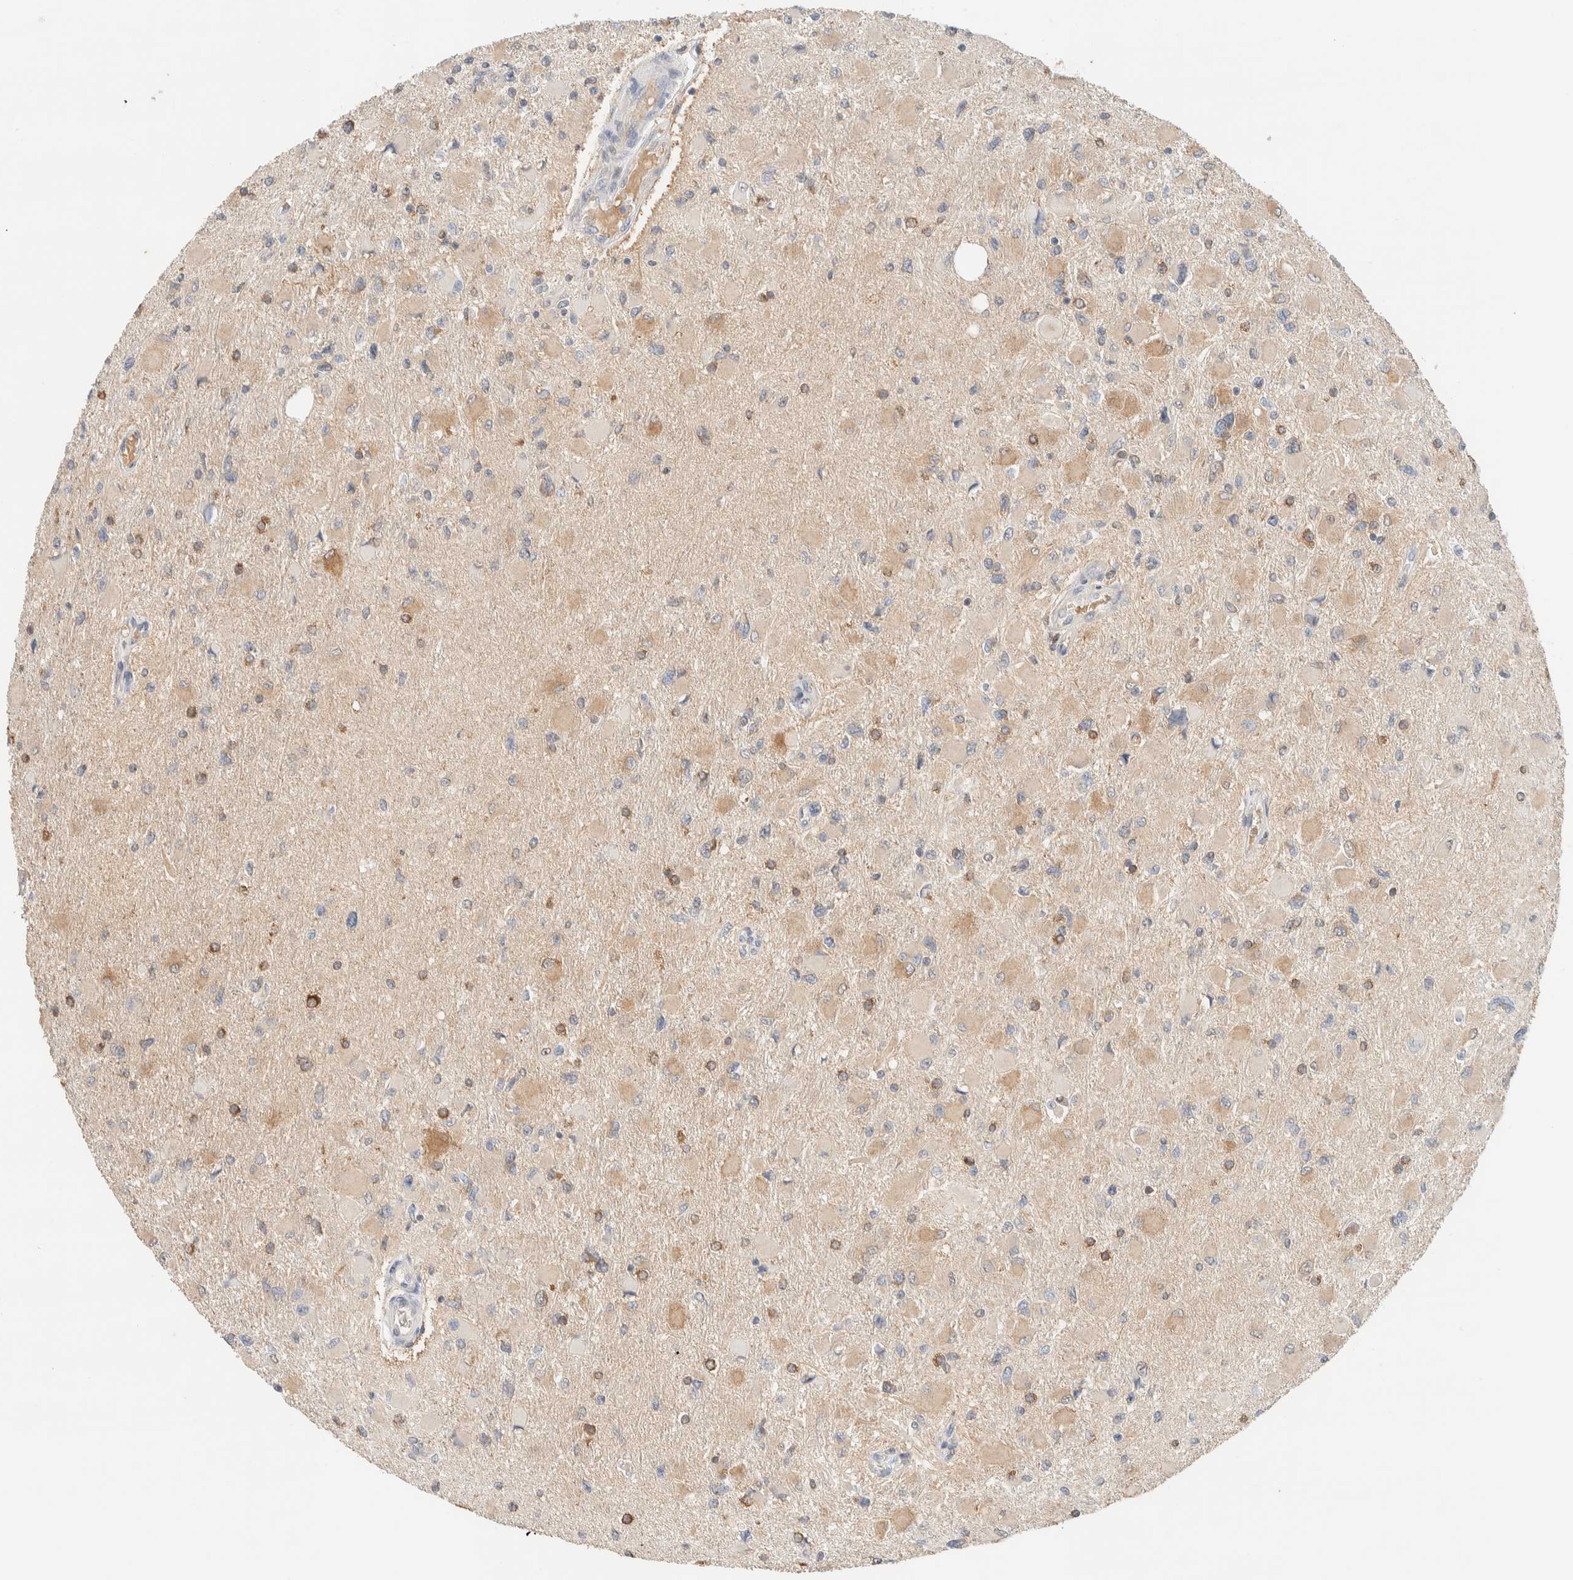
{"staining": {"intensity": "moderate", "quantity": "25%-75%", "location": "cytoplasmic/membranous"}, "tissue": "glioma", "cell_type": "Tumor cells", "image_type": "cancer", "snomed": [{"axis": "morphology", "description": "Glioma, malignant, High grade"}, {"axis": "topography", "description": "Cerebral cortex"}], "caption": "A brown stain labels moderate cytoplasmic/membranous expression of a protein in human glioma tumor cells.", "gene": "HDHD3", "patient": {"sex": "female", "age": 36}}